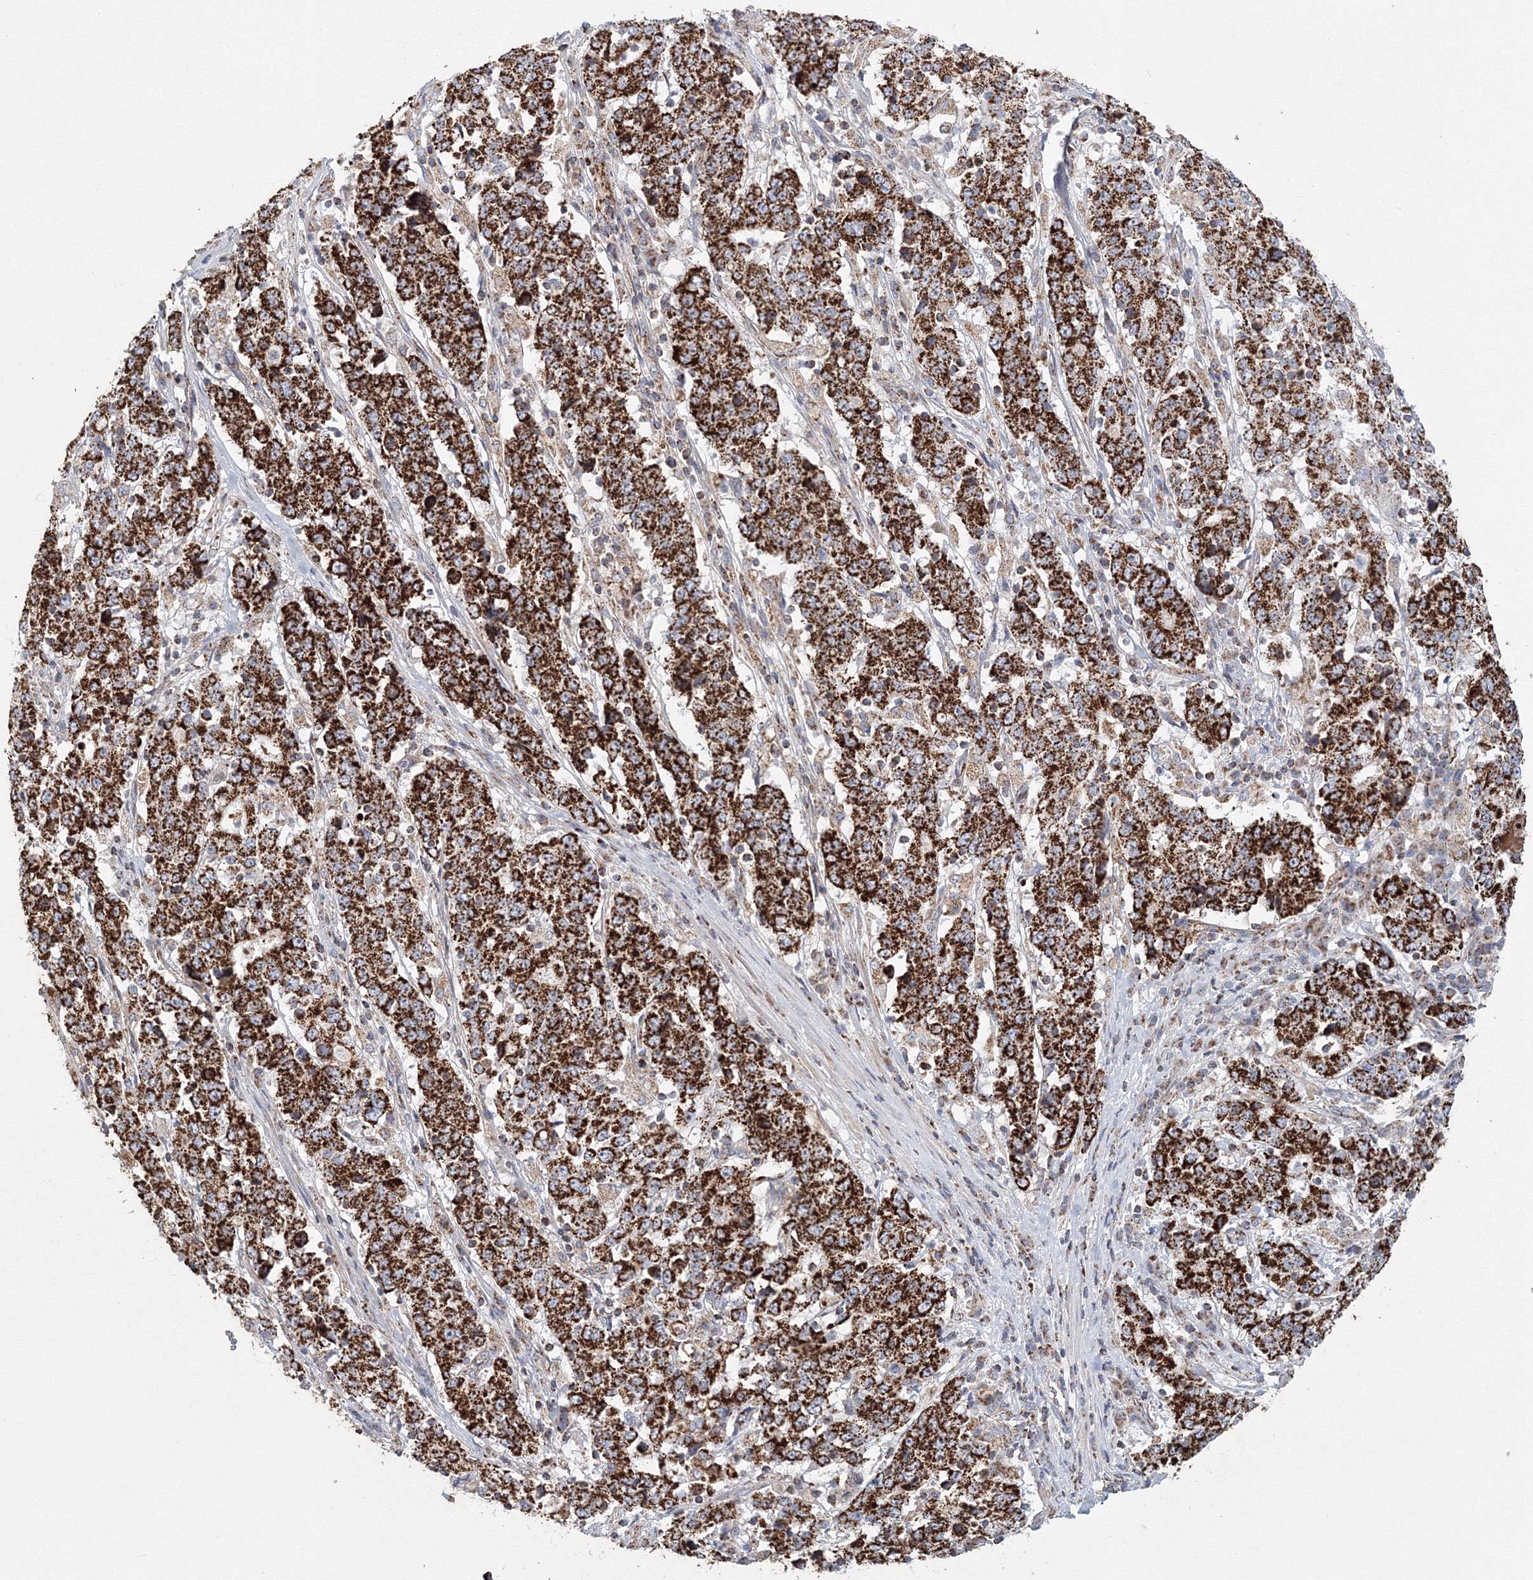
{"staining": {"intensity": "strong", "quantity": ">75%", "location": "cytoplasmic/membranous"}, "tissue": "stomach cancer", "cell_type": "Tumor cells", "image_type": "cancer", "snomed": [{"axis": "morphology", "description": "Adenocarcinoma, NOS"}, {"axis": "topography", "description": "Stomach"}], "caption": "Human stomach cancer stained with a protein marker exhibits strong staining in tumor cells.", "gene": "GRPEL1", "patient": {"sex": "male", "age": 59}}